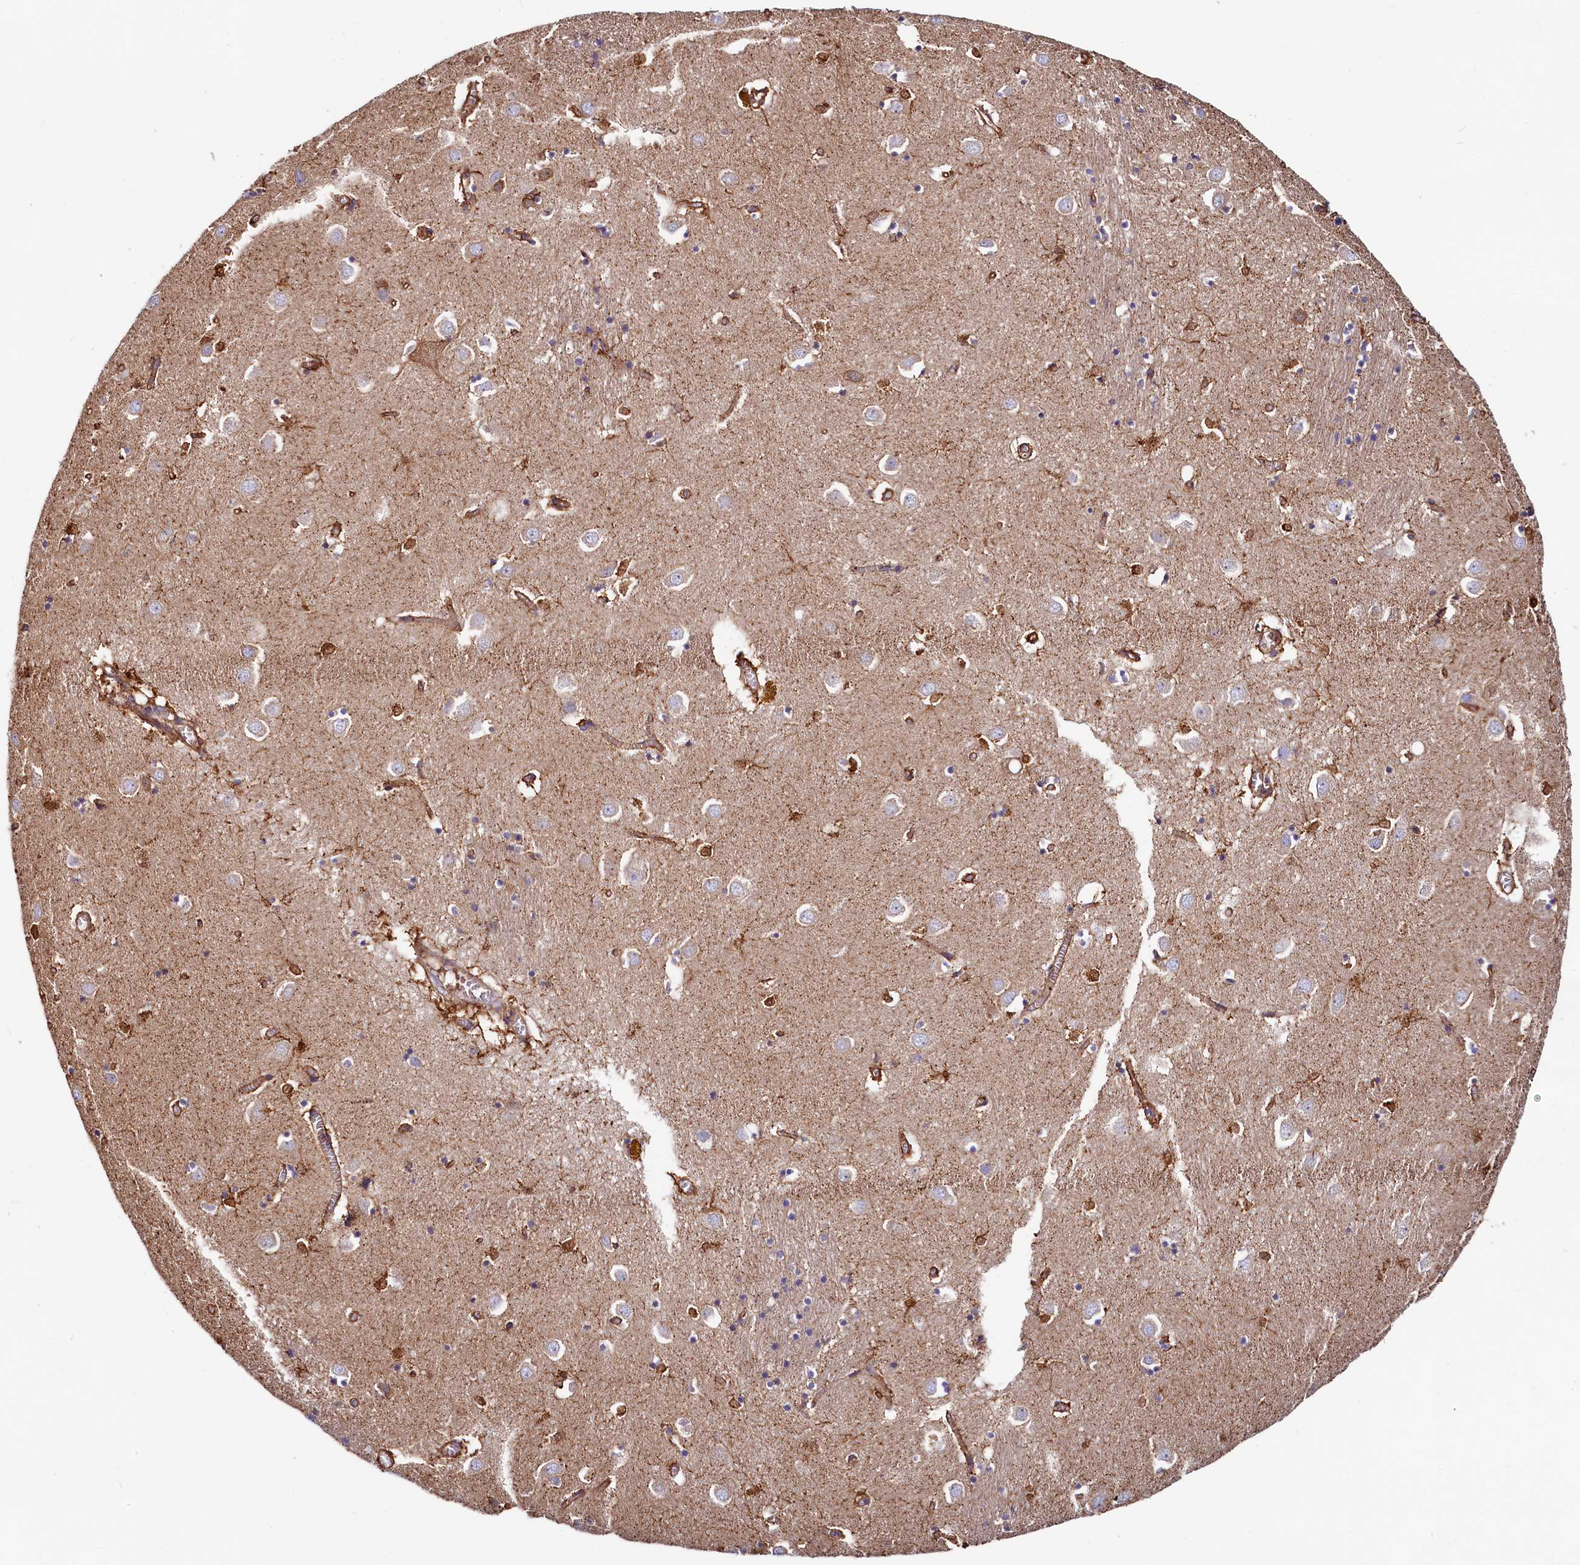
{"staining": {"intensity": "moderate", "quantity": "<25%", "location": "cytoplasmic/membranous"}, "tissue": "caudate", "cell_type": "Glial cells", "image_type": "normal", "snomed": [{"axis": "morphology", "description": "Normal tissue, NOS"}, {"axis": "topography", "description": "Lateral ventricle wall"}], "caption": "DAB immunohistochemical staining of normal human caudate reveals moderate cytoplasmic/membranous protein staining in approximately <25% of glial cells. The staining was performed using DAB to visualize the protein expression in brown, while the nuclei were stained in blue with hematoxylin (Magnification: 20x).", "gene": "ASTE1", "patient": {"sex": "male", "age": 70}}